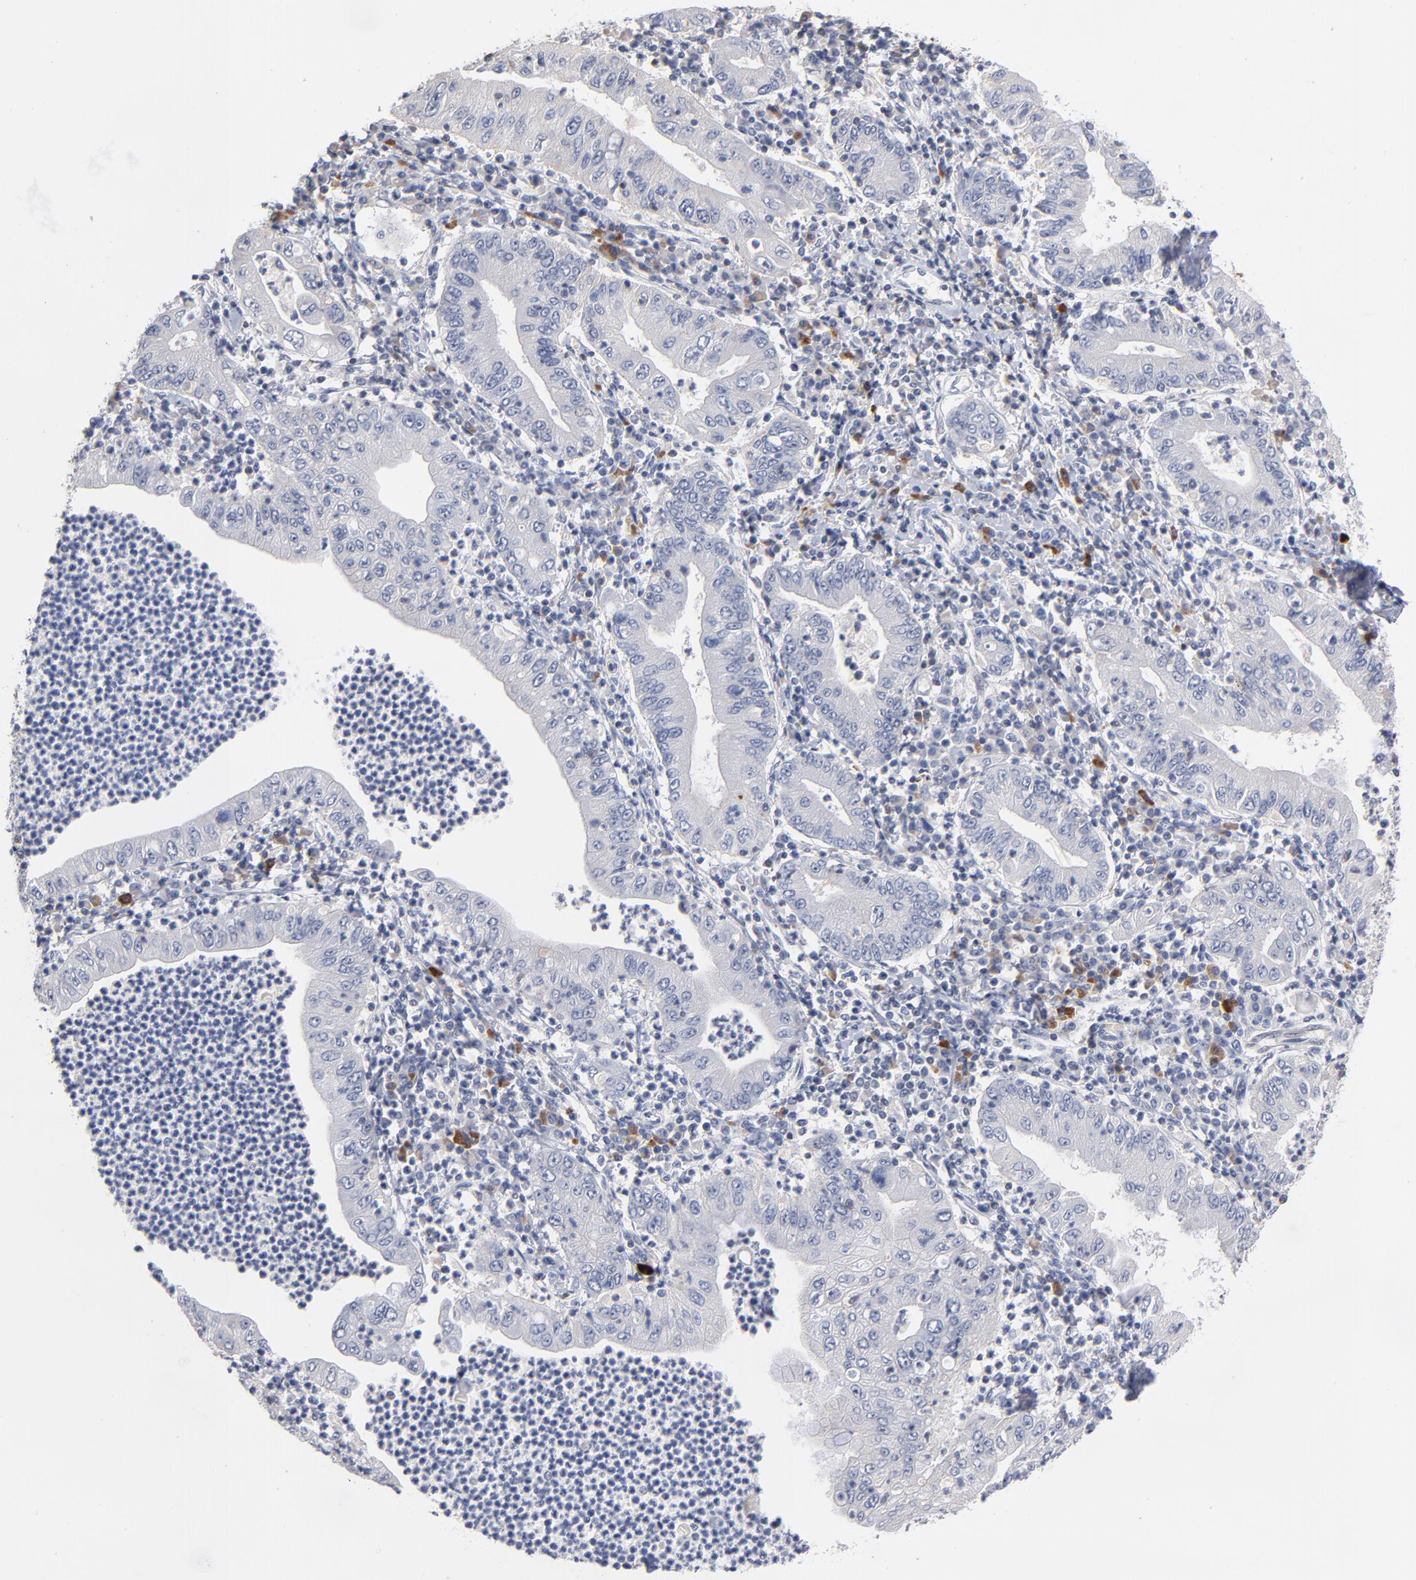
{"staining": {"intensity": "negative", "quantity": "none", "location": "none"}, "tissue": "stomach cancer", "cell_type": "Tumor cells", "image_type": "cancer", "snomed": [{"axis": "morphology", "description": "Normal tissue, NOS"}, {"axis": "morphology", "description": "Adenocarcinoma, NOS"}, {"axis": "topography", "description": "Esophagus"}, {"axis": "topography", "description": "Stomach, upper"}, {"axis": "topography", "description": "Peripheral nerve tissue"}], "caption": "Tumor cells show no significant protein expression in stomach cancer (adenocarcinoma).", "gene": "PDLIM2", "patient": {"sex": "male", "age": 62}}